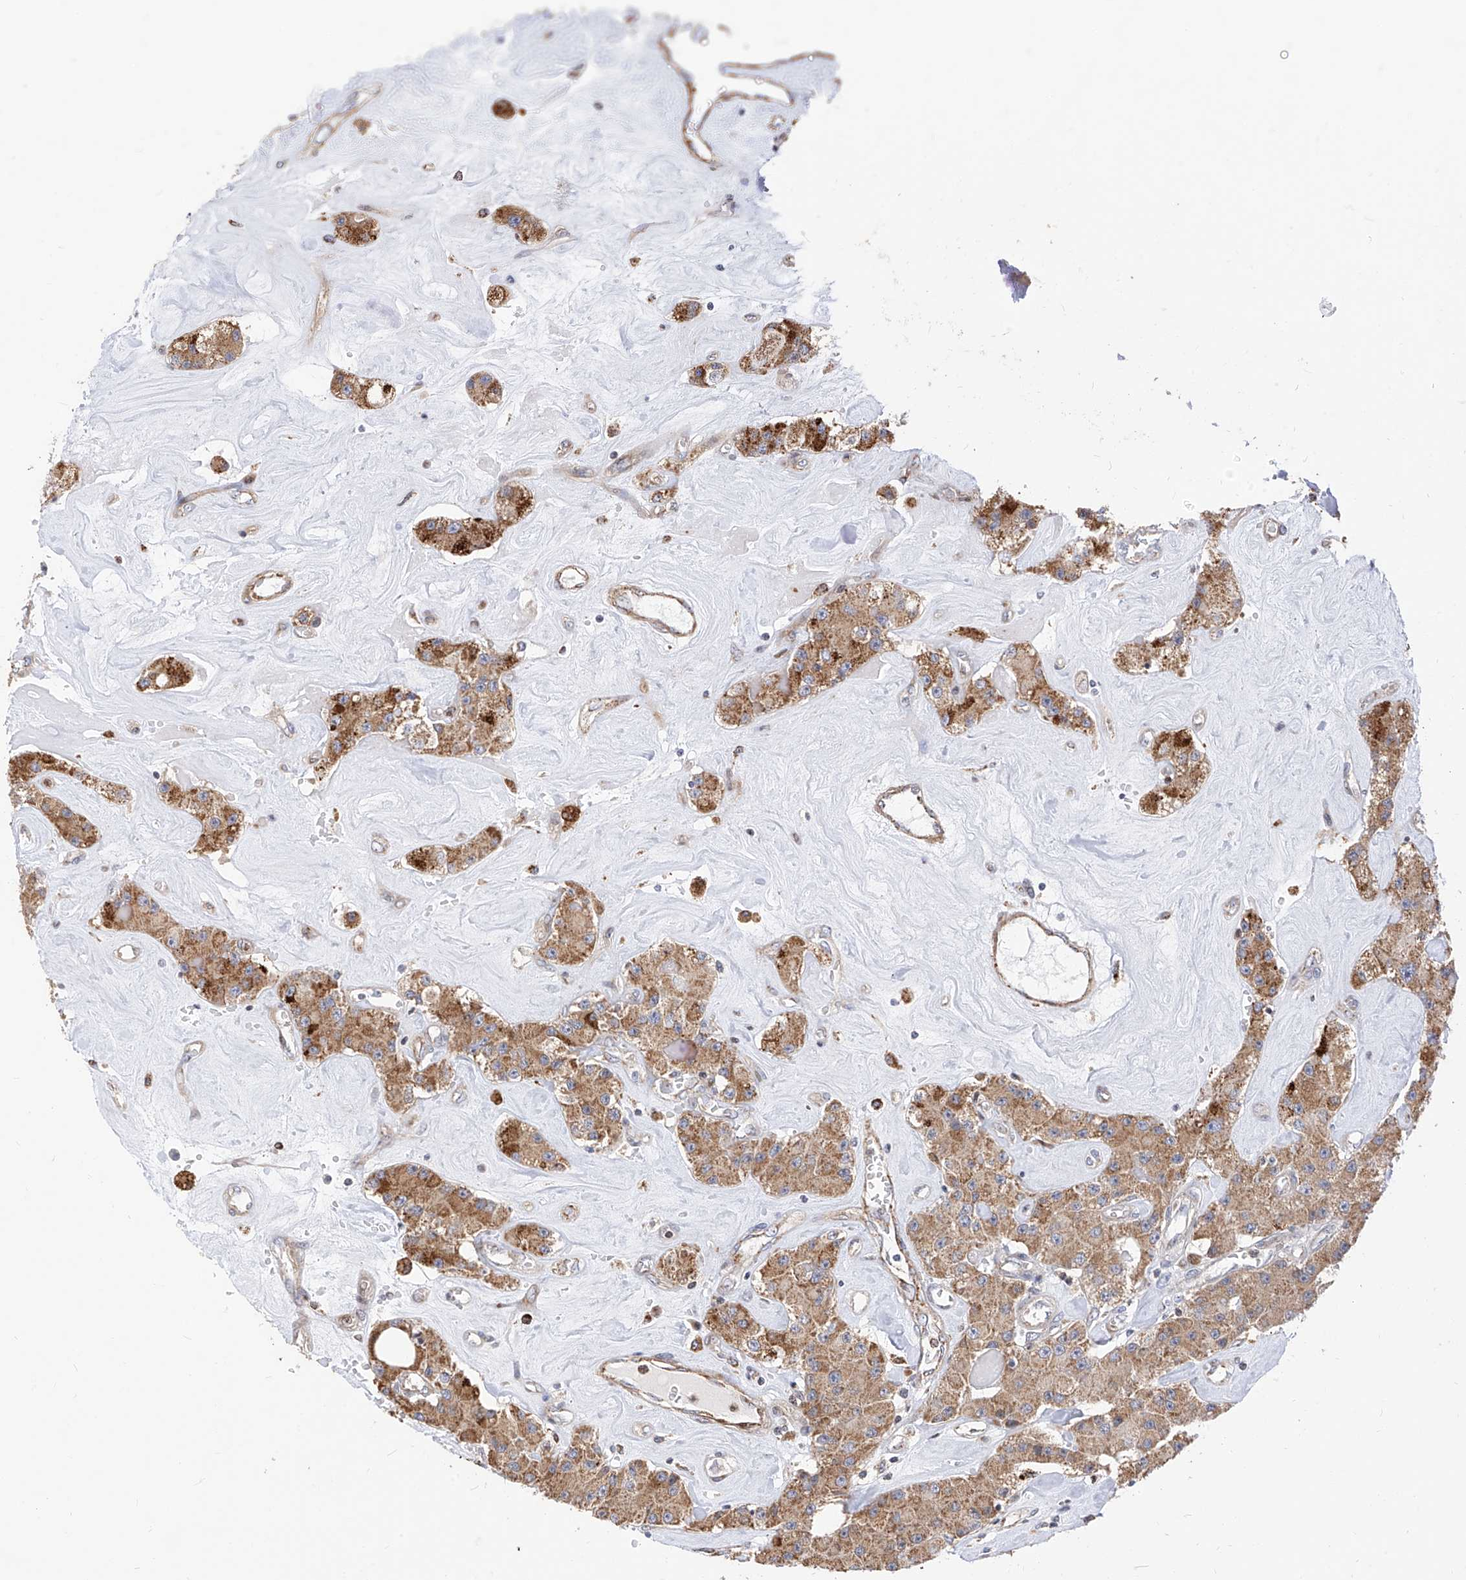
{"staining": {"intensity": "moderate", "quantity": ">75%", "location": "cytoplasmic/membranous"}, "tissue": "carcinoid", "cell_type": "Tumor cells", "image_type": "cancer", "snomed": [{"axis": "morphology", "description": "Carcinoid, malignant, NOS"}, {"axis": "topography", "description": "Pancreas"}], "caption": "Protein staining by immunohistochemistry (IHC) reveals moderate cytoplasmic/membranous positivity in approximately >75% of tumor cells in carcinoid (malignant). (Brightfield microscopy of DAB IHC at high magnification).", "gene": "TTLL8", "patient": {"sex": "male", "age": 41}}